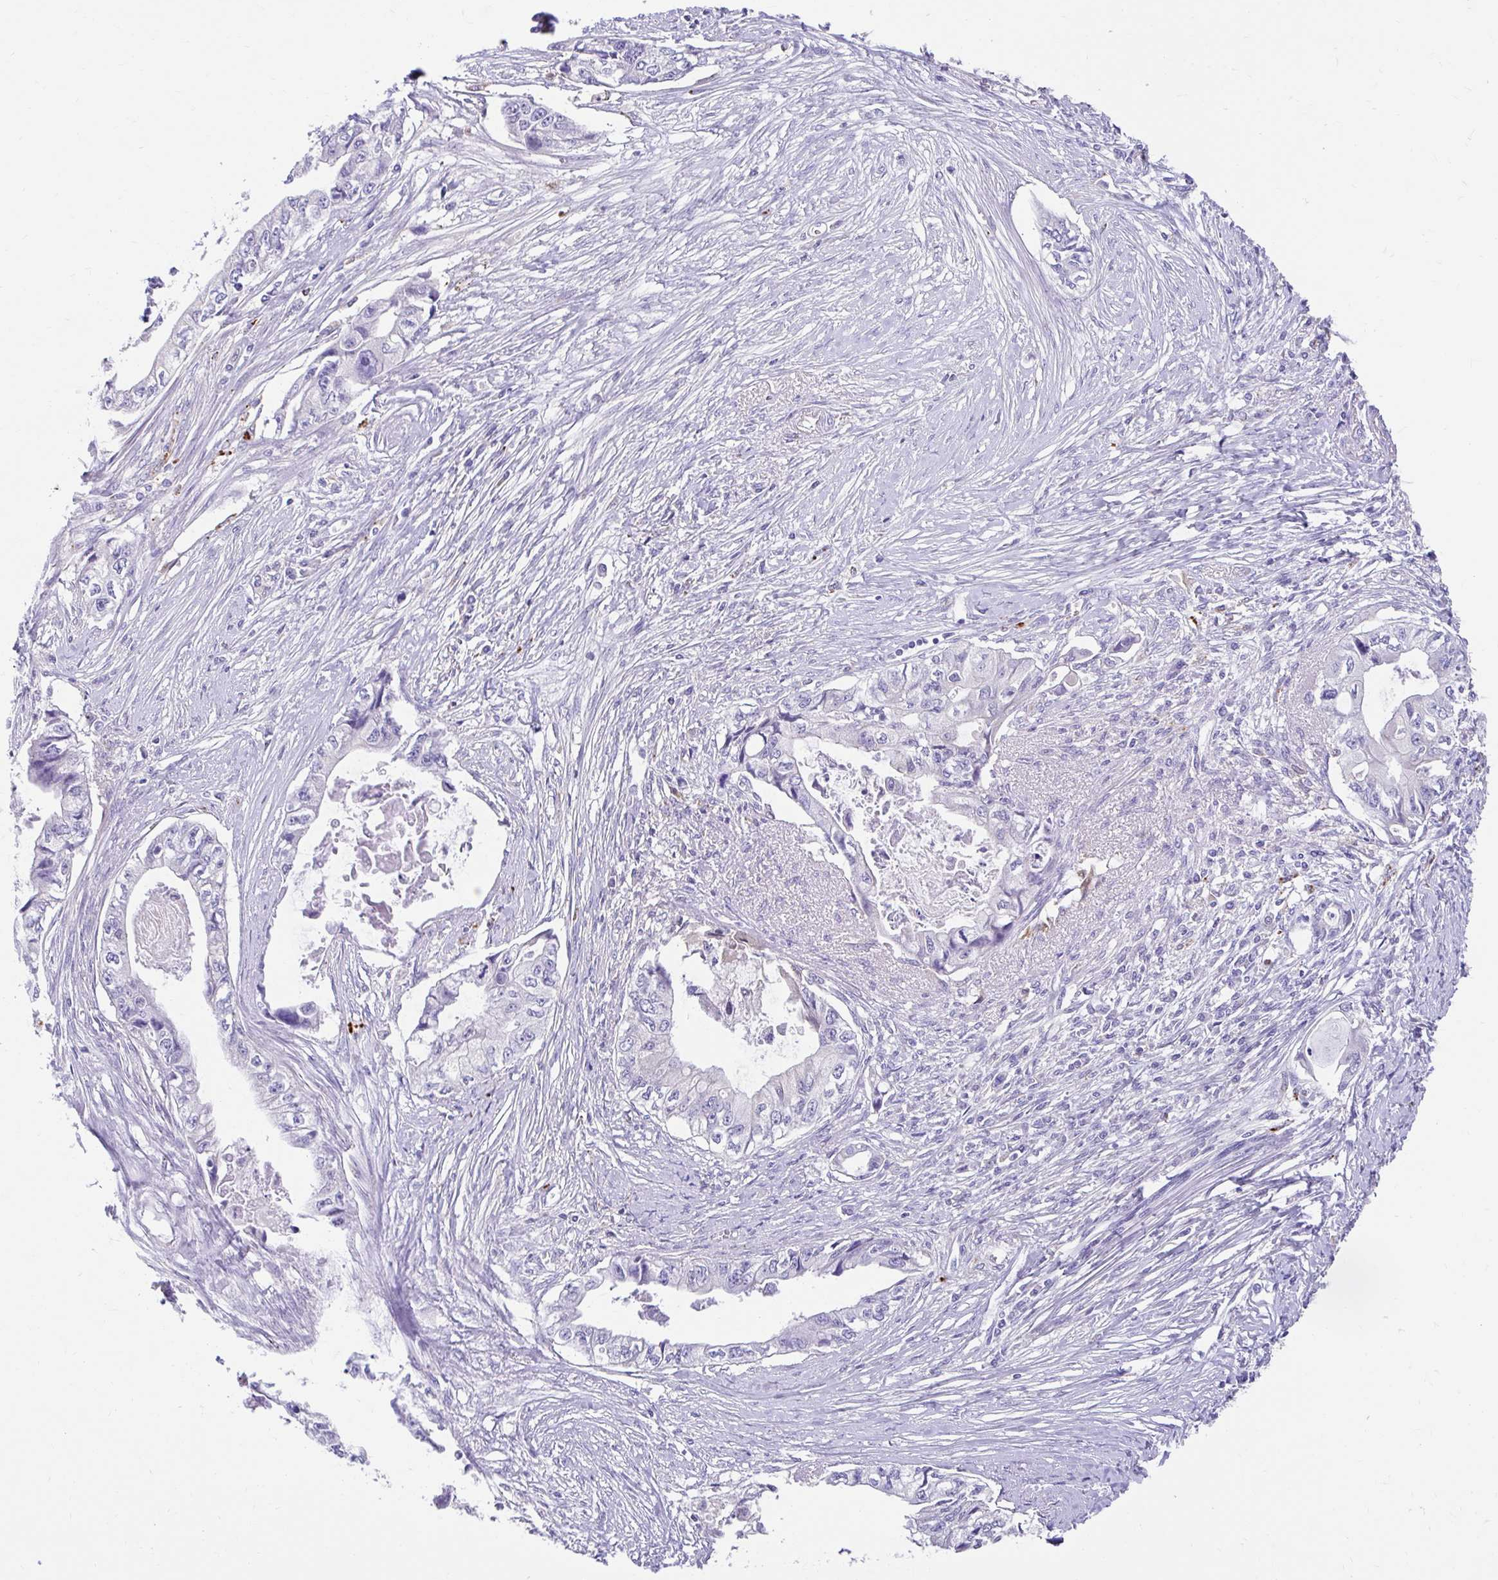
{"staining": {"intensity": "negative", "quantity": "none", "location": "none"}, "tissue": "pancreatic cancer", "cell_type": "Tumor cells", "image_type": "cancer", "snomed": [{"axis": "morphology", "description": "Adenocarcinoma, NOS"}, {"axis": "topography", "description": "Pancreas"}], "caption": "Tumor cells show no significant expression in pancreatic cancer.", "gene": "ZNF33A", "patient": {"sex": "male", "age": 66}}